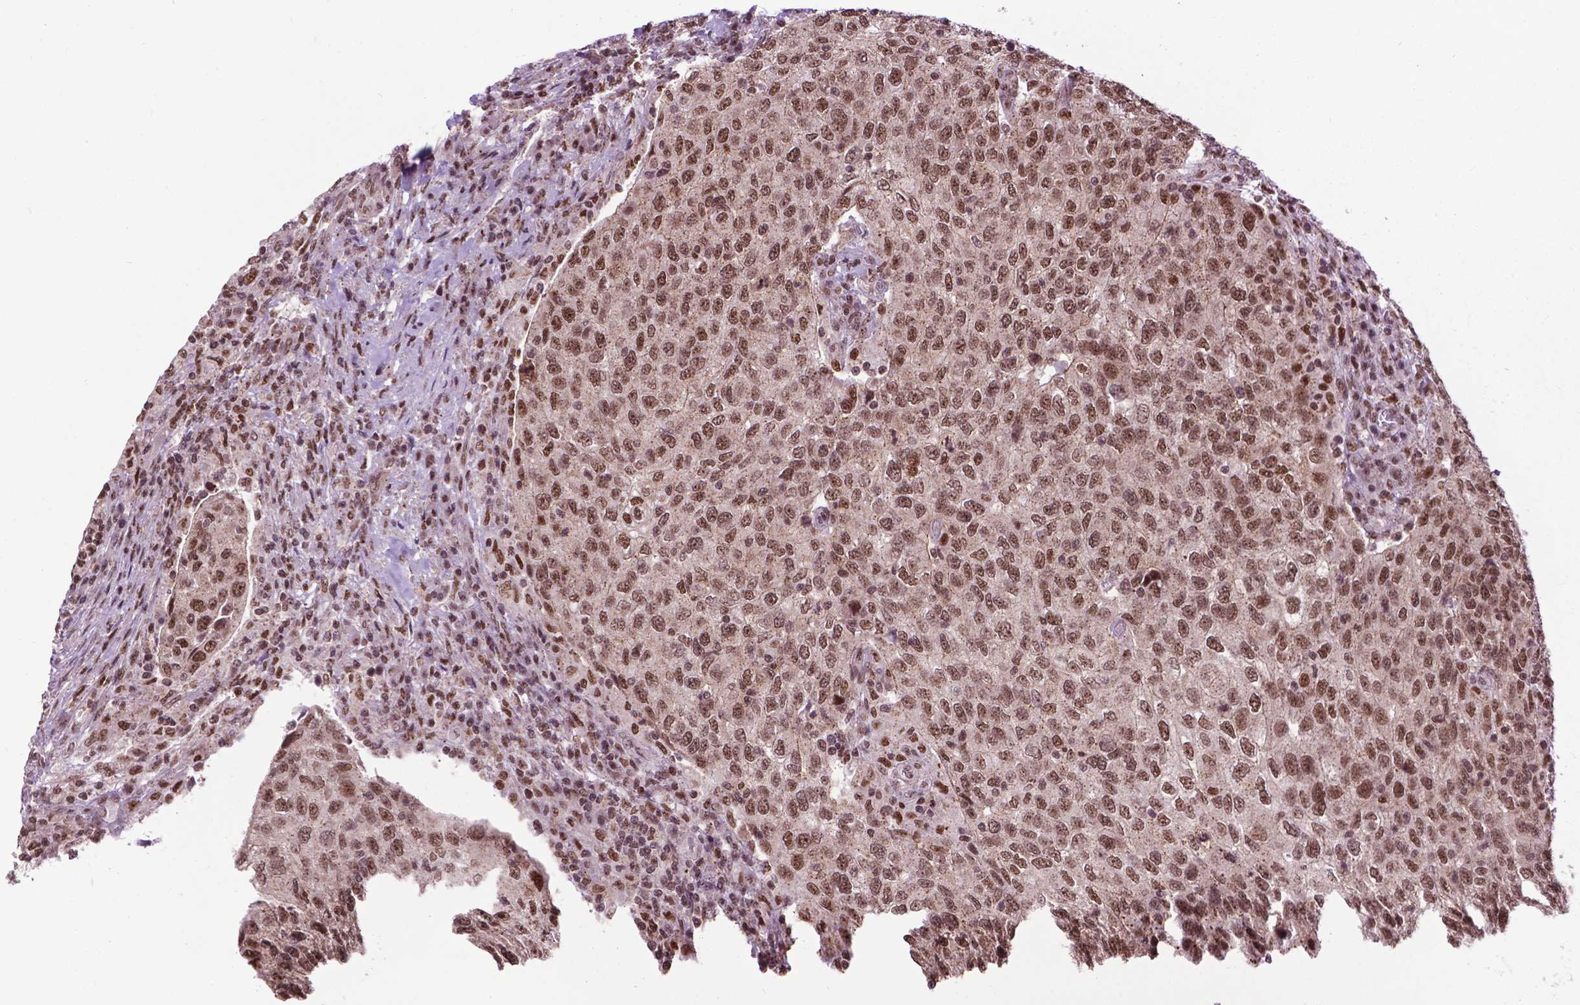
{"staining": {"intensity": "strong", "quantity": ">75%", "location": "nuclear"}, "tissue": "urothelial cancer", "cell_type": "Tumor cells", "image_type": "cancer", "snomed": [{"axis": "morphology", "description": "Urothelial carcinoma, High grade"}, {"axis": "topography", "description": "Urinary bladder"}], "caption": "Protein expression analysis of high-grade urothelial carcinoma shows strong nuclear staining in about >75% of tumor cells.", "gene": "EAF1", "patient": {"sex": "female", "age": 78}}